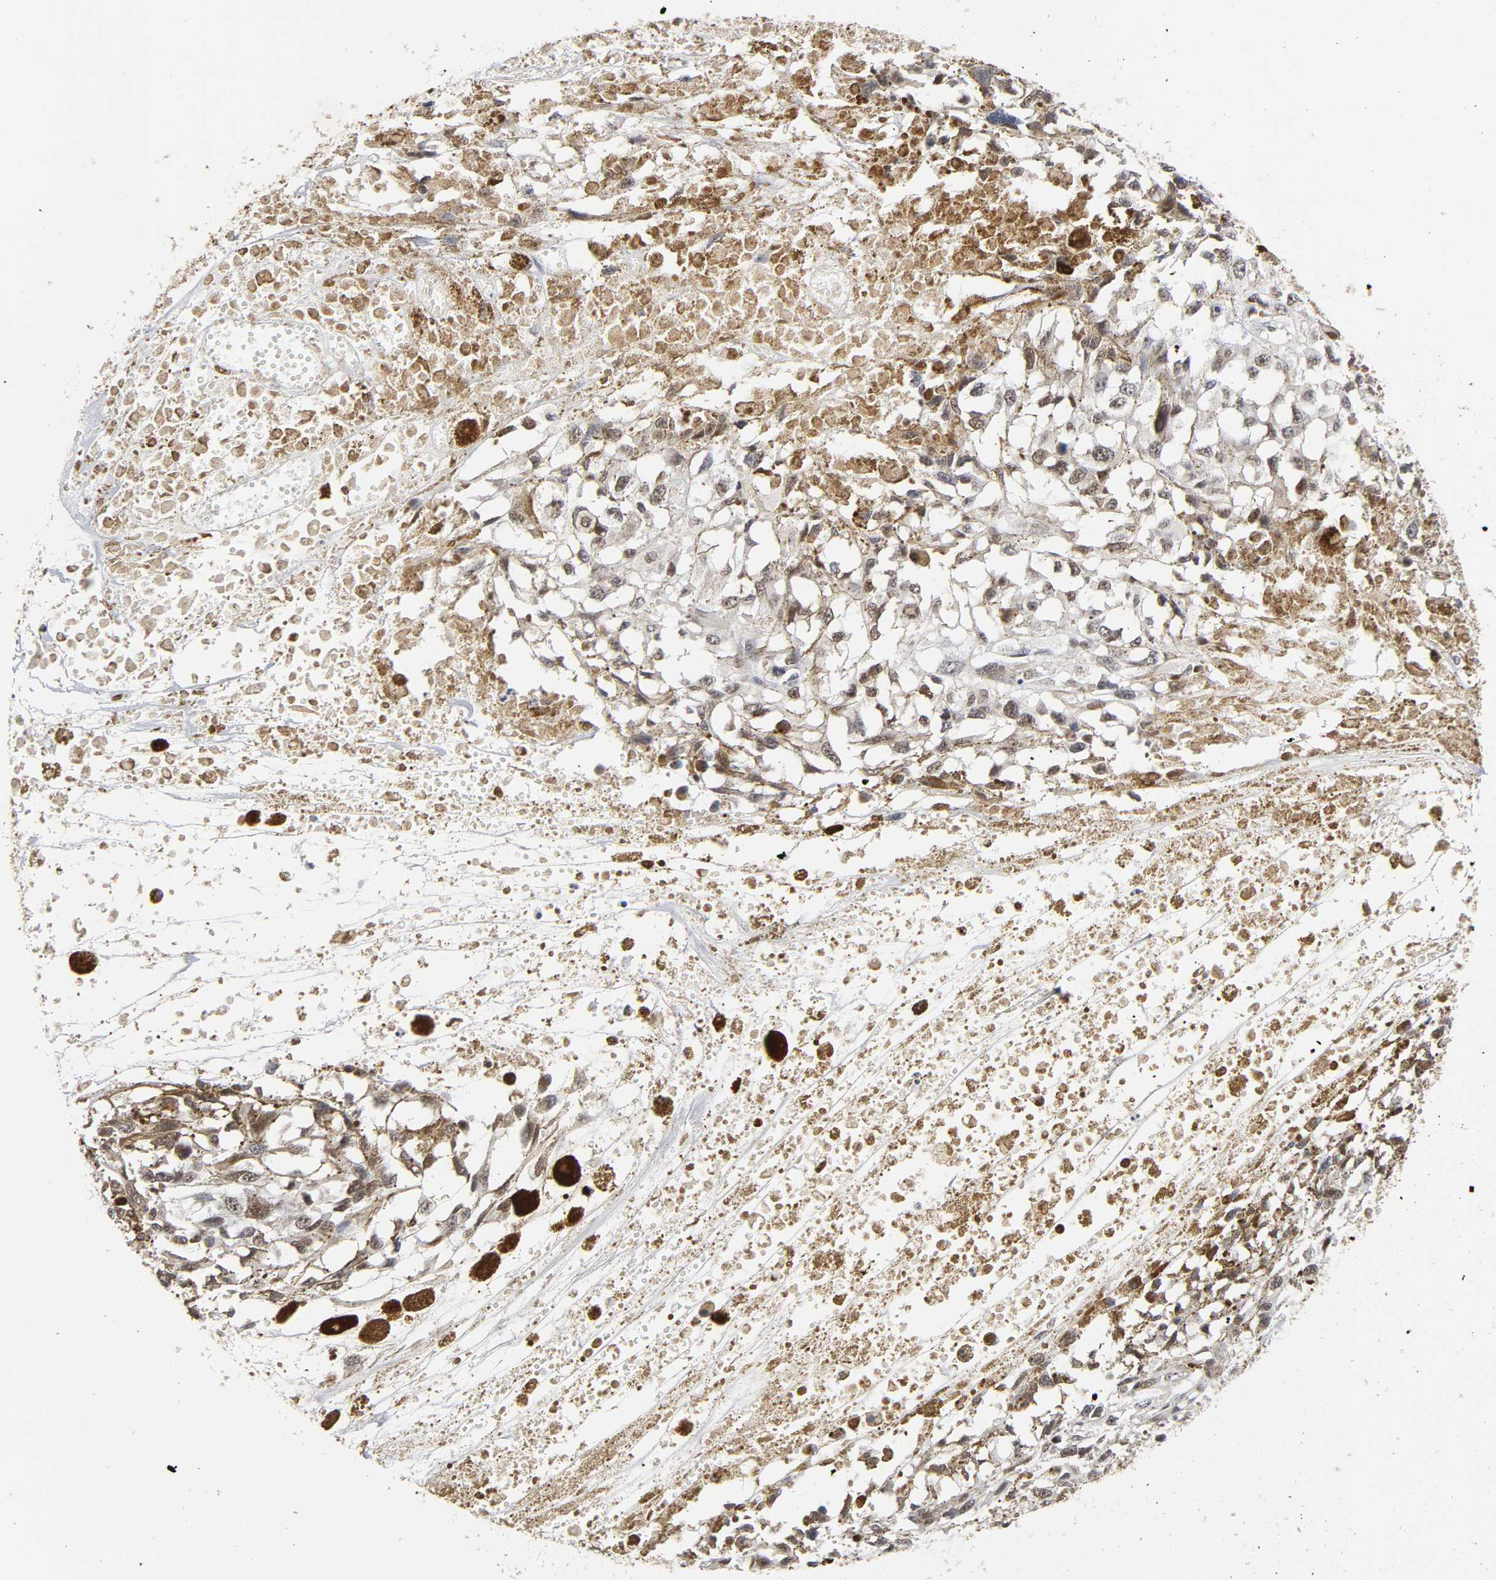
{"staining": {"intensity": "weak", "quantity": "25%-75%", "location": "cytoplasmic/membranous,nuclear"}, "tissue": "melanoma", "cell_type": "Tumor cells", "image_type": "cancer", "snomed": [{"axis": "morphology", "description": "Malignant melanoma, Metastatic site"}, {"axis": "topography", "description": "Lymph node"}], "caption": "Melanoma stained with a brown dye demonstrates weak cytoplasmic/membranous and nuclear positive expression in approximately 25%-75% of tumor cells.", "gene": "KAT2B", "patient": {"sex": "male", "age": 59}}